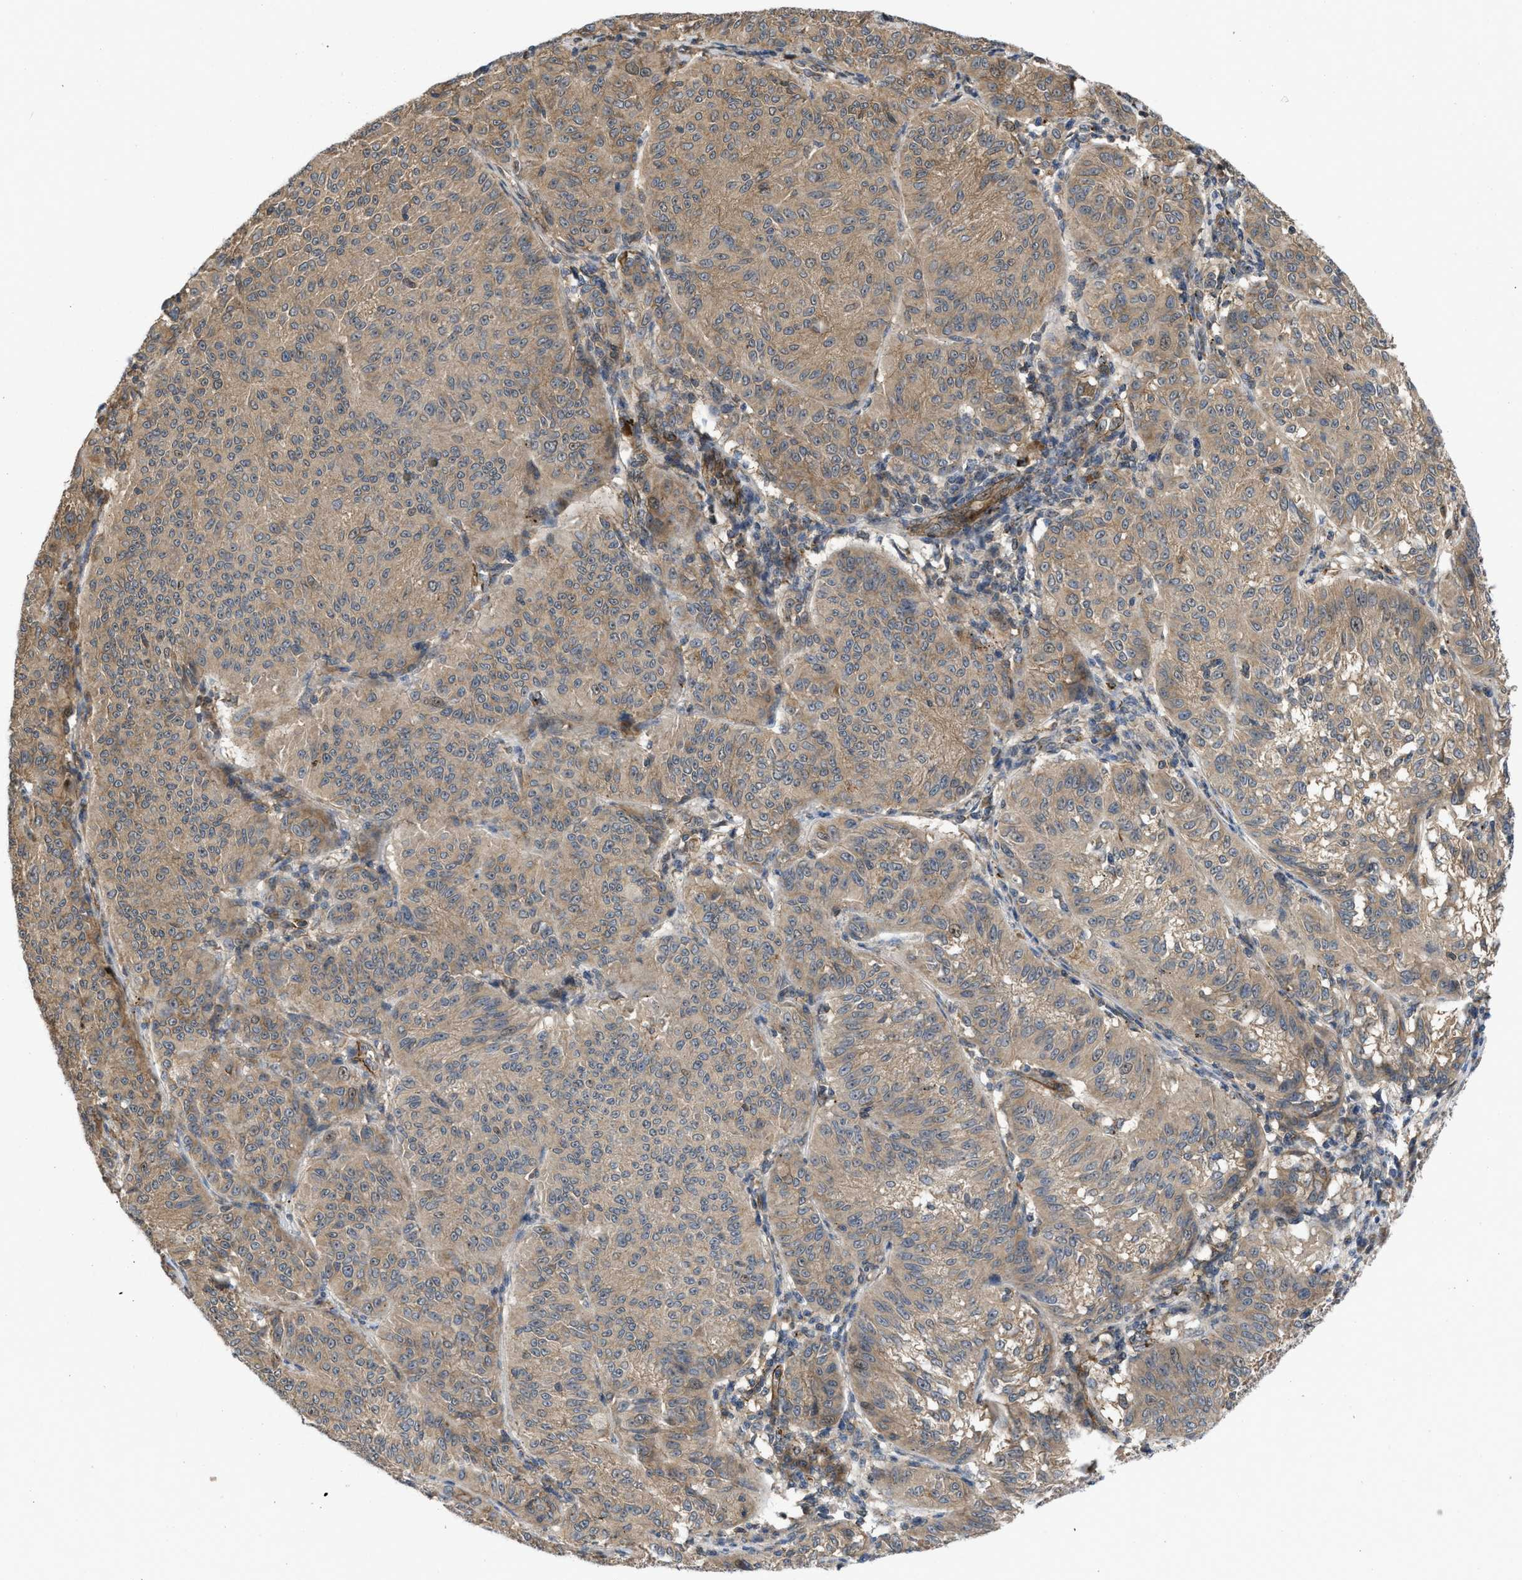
{"staining": {"intensity": "moderate", "quantity": ">75%", "location": "cytoplasmic/membranous"}, "tissue": "melanoma", "cell_type": "Tumor cells", "image_type": "cancer", "snomed": [{"axis": "morphology", "description": "Malignant melanoma, NOS"}, {"axis": "topography", "description": "Skin"}], "caption": "Protein expression by immunohistochemistry (IHC) displays moderate cytoplasmic/membranous staining in about >75% of tumor cells in malignant melanoma. The staining was performed using DAB (3,3'-diaminobenzidine) to visualize the protein expression in brown, while the nuclei were stained in blue with hematoxylin (Magnification: 20x).", "gene": "GPATCH2L", "patient": {"sex": "female", "age": 72}}